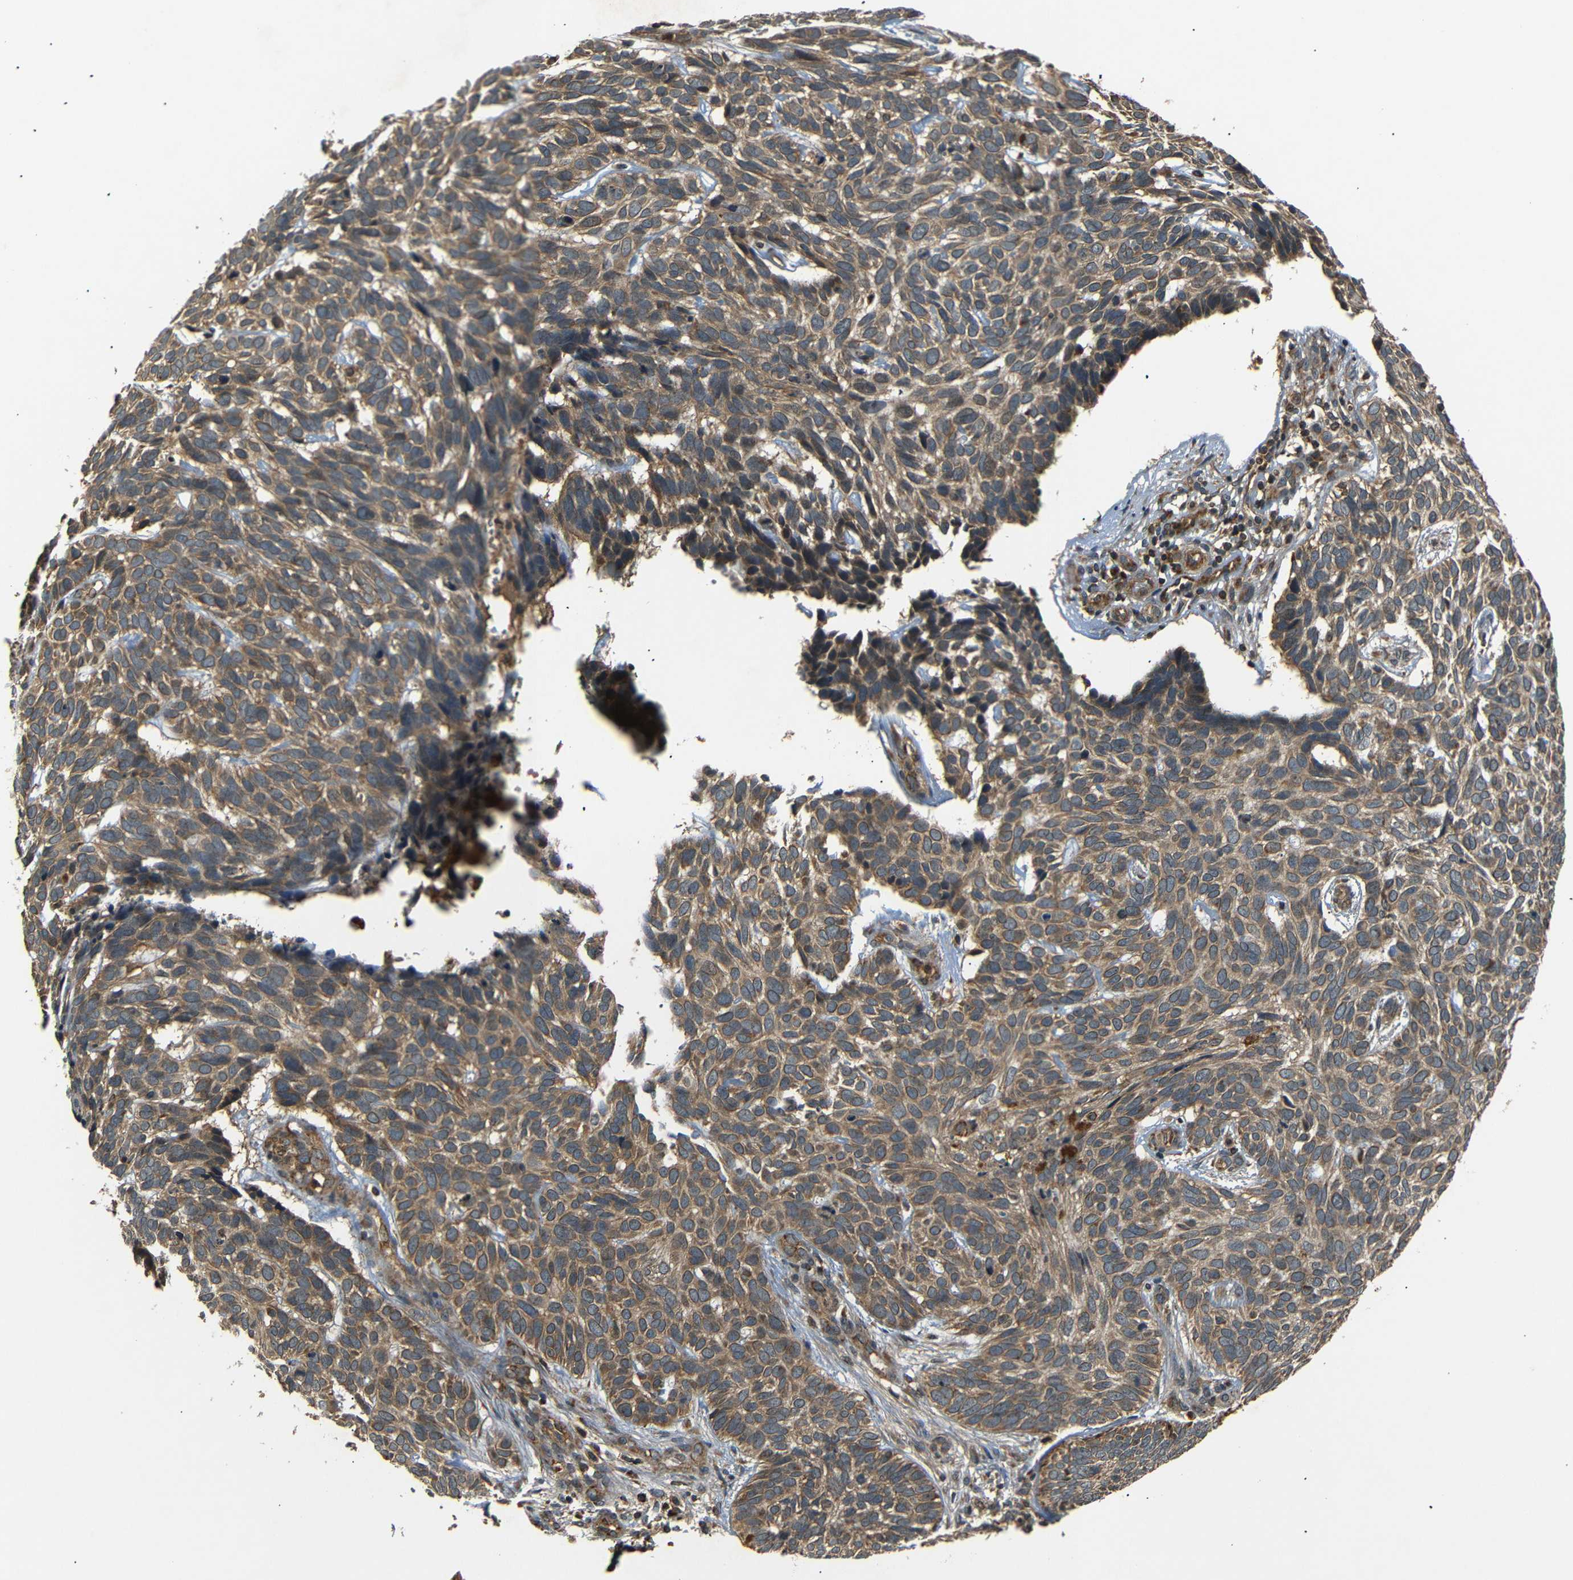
{"staining": {"intensity": "moderate", "quantity": ">75%", "location": "cytoplasmic/membranous"}, "tissue": "skin cancer", "cell_type": "Tumor cells", "image_type": "cancer", "snomed": [{"axis": "morphology", "description": "Basal cell carcinoma"}, {"axis": "topography", "description": "Skin"}], "caption": "This histopathology image demonstrates immunohistochemistry (IHC) staining of skin basal cell carcinoma, with medium moderate cytoplasmic/membranous expression in about >75% of tumor cells.", "gene": "TANK", "patient": {"sex": "male", "age": 87}}